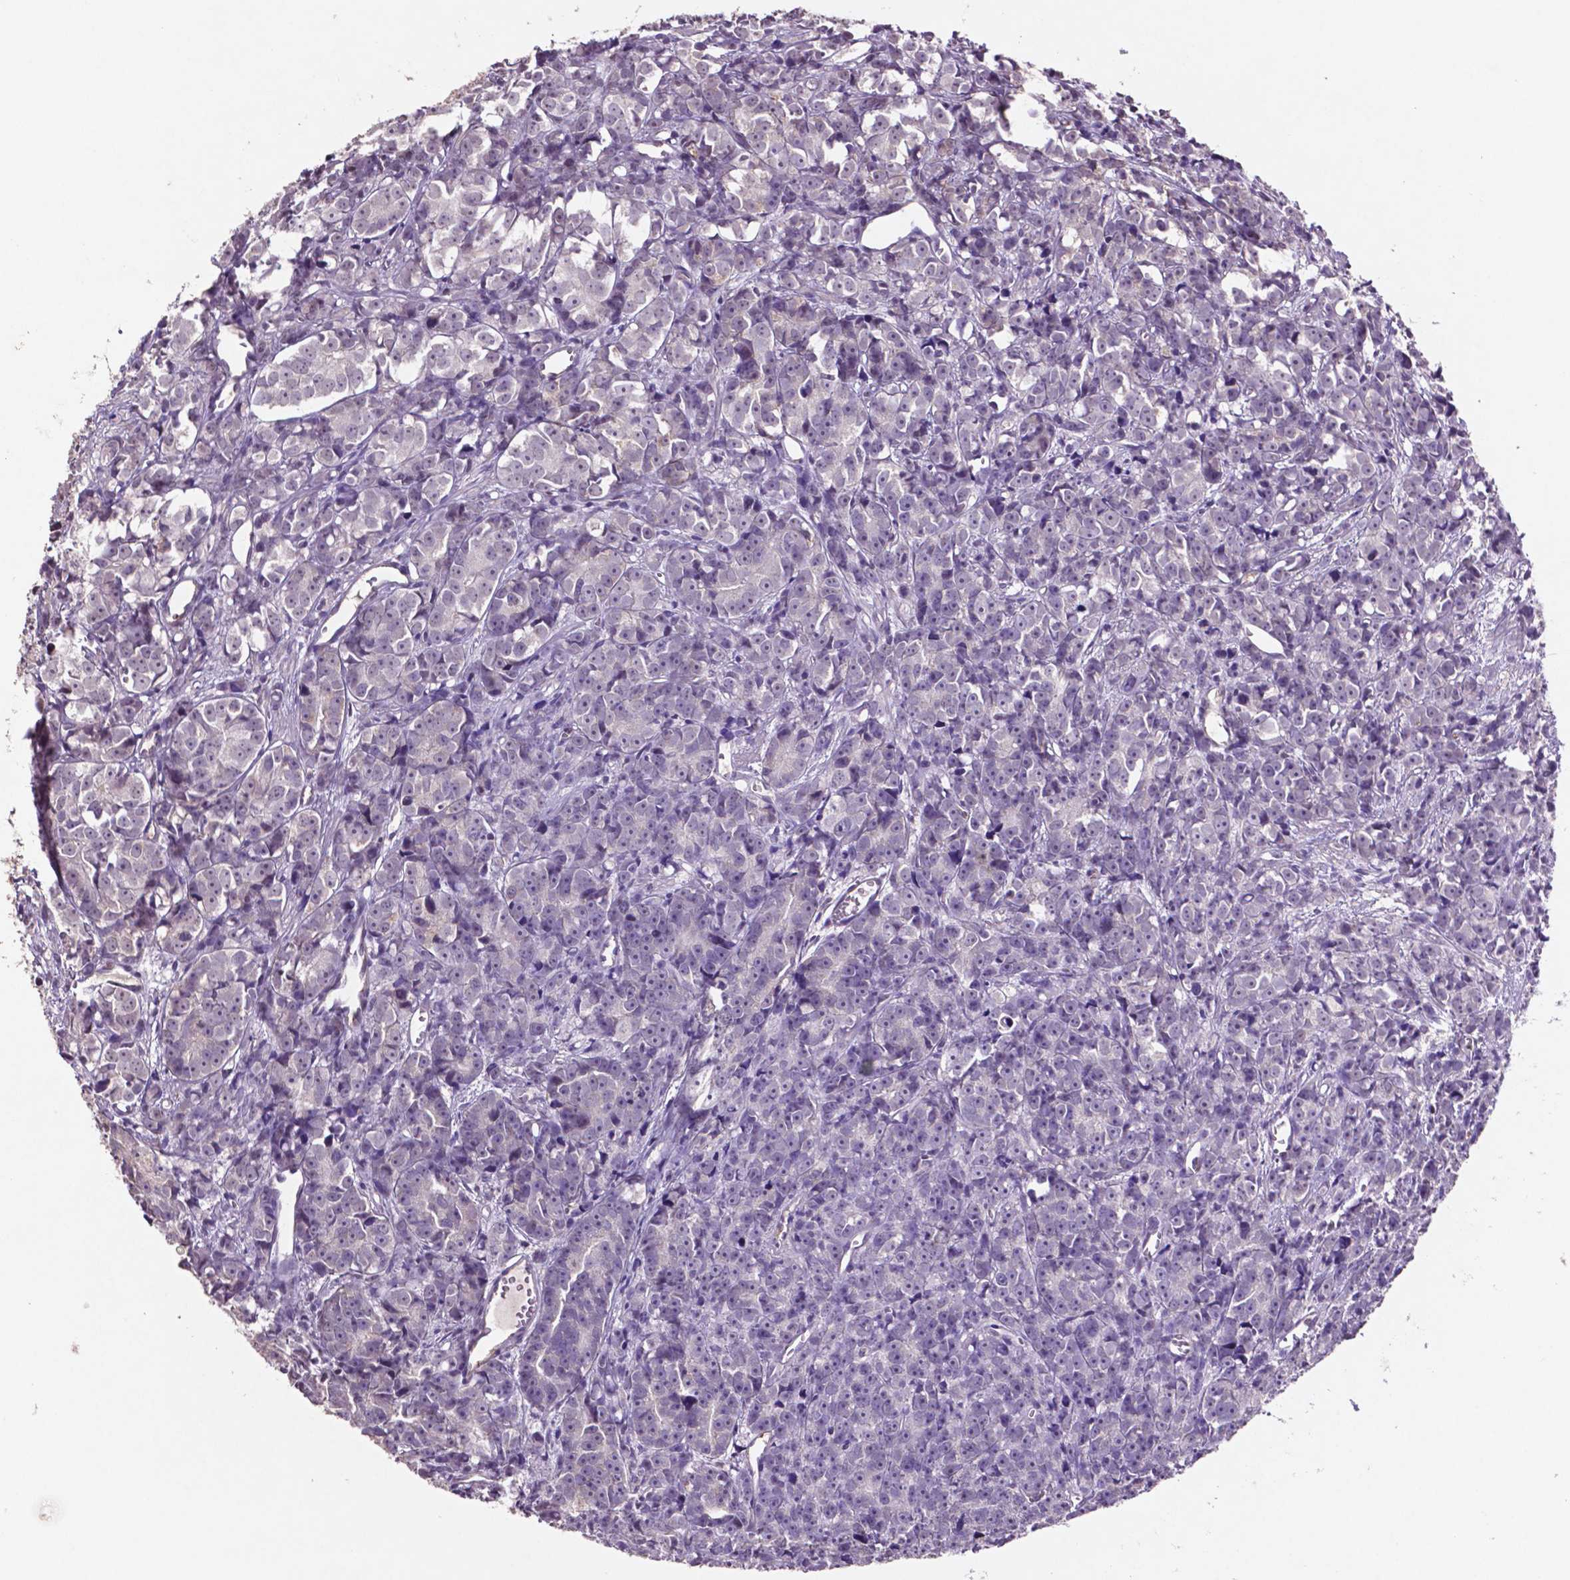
{"staining": {"intensity": "negative", "quantity": "none", "location": "none"}, "tissue": "prostate cancer", "cell_type": "Tumor cells", "image_type": "cancer", "snomed": [{"axis": "morphology", "description": "Adenocarcinoma, High grade"}, {"axis": "topography", "description": "Prostate"}], "caption": "An image of human prostate cancer (adenocarcinoma (high-grade)) is negative for staining in tumor cells. (DAB (3,3'-diaminobenzidine) immunohistochemistry, high magnification).", "gene": "GLRX", "patient": {"sex": "male", "age": 77}}